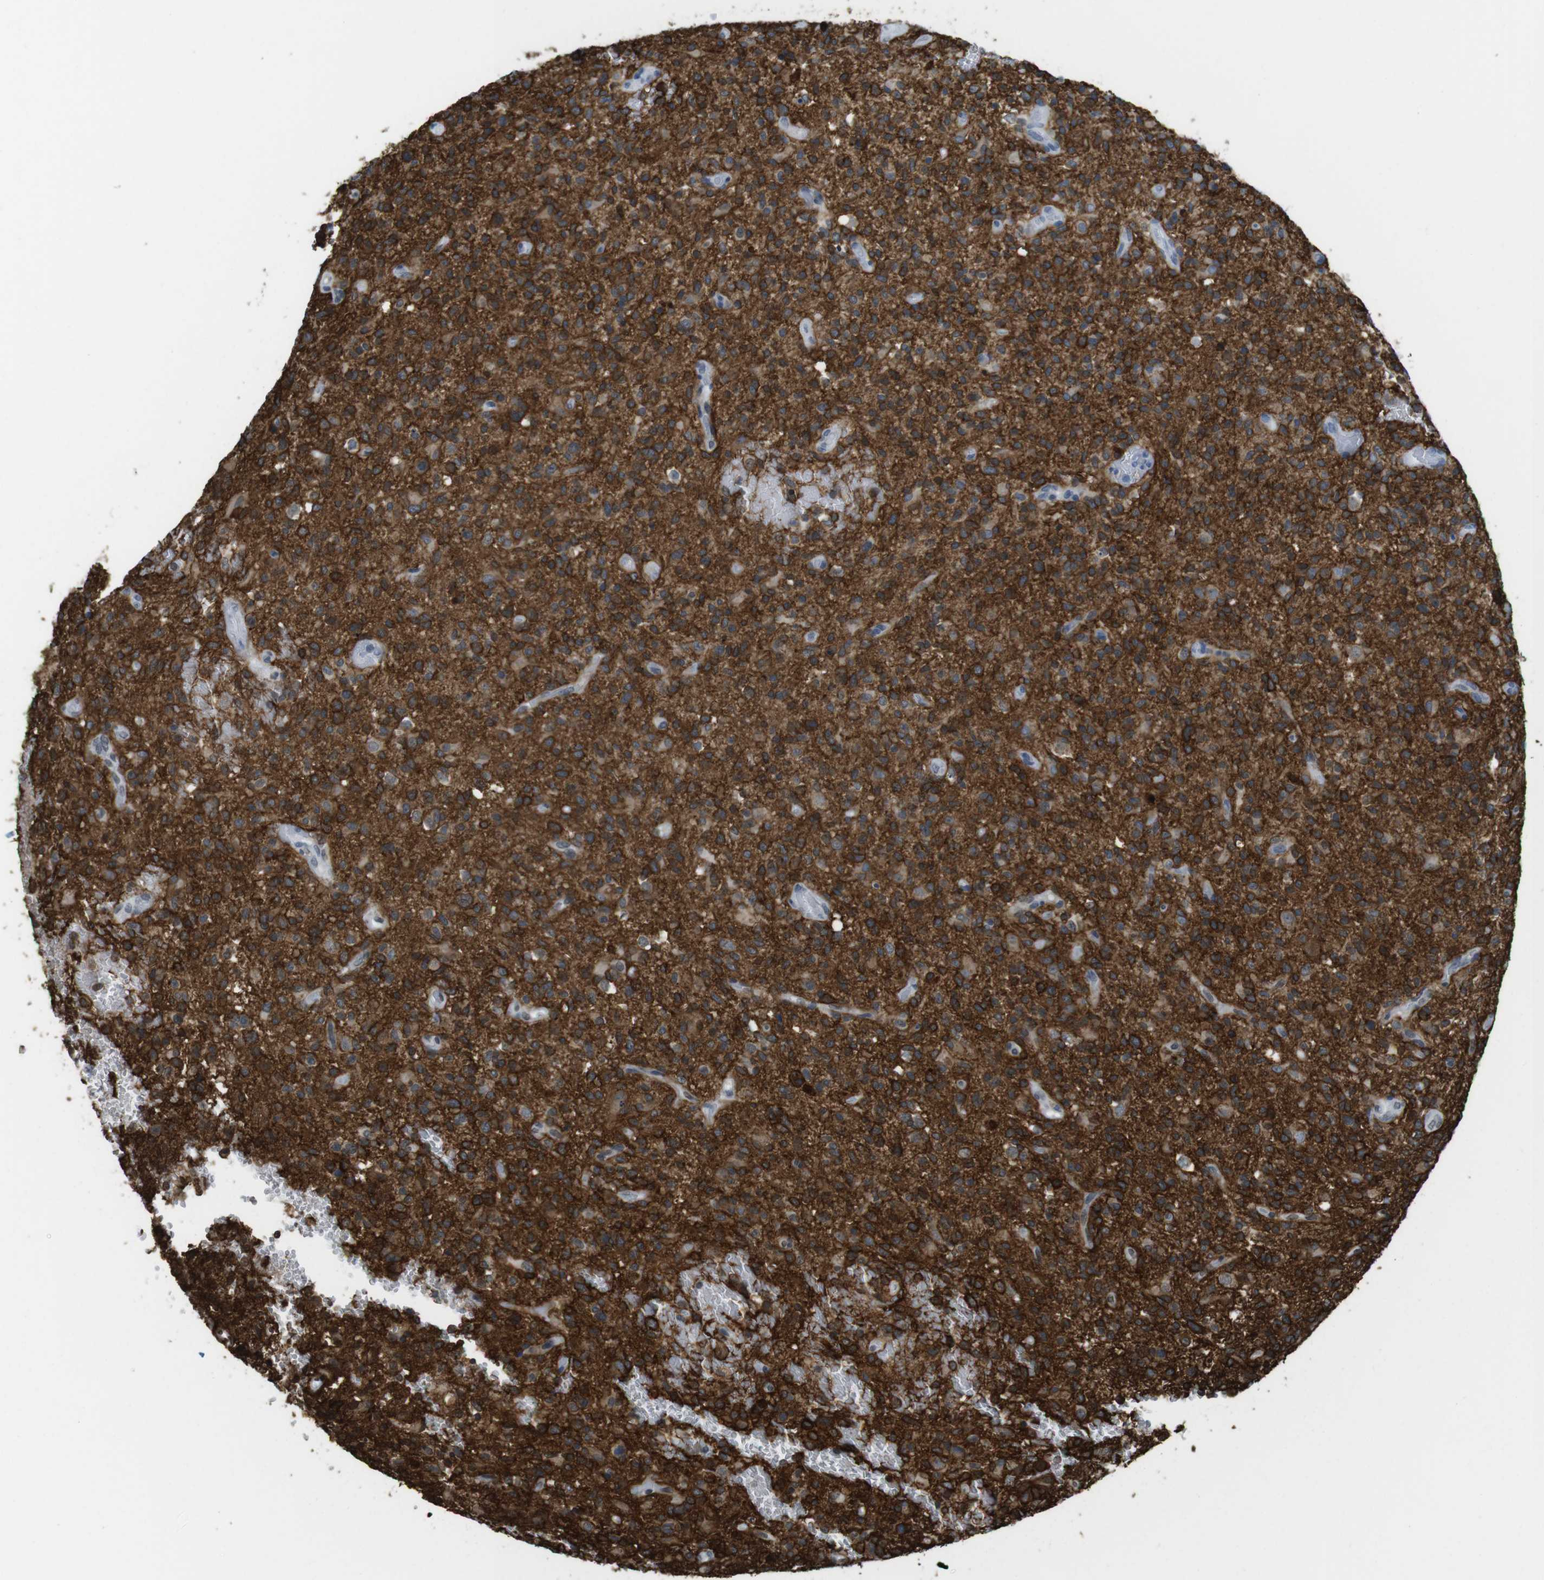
{"staining": {"intensity": "moderate", "quantity": ">75%", "location": "cytoplasmic/membranous"}, "tissue": "glioma", "cell_type": "Tumor cells", "image_type": "cancer", "snomed": [{"axis": "morphology", "description": "Glioma, malignant, High grade"}, {"axis": "topography", "description": "Brain"}], "caption": "IHC of human high-grade glioma (malignant) demonstrates medium levels of moderate cytoplasmic/membranous staining in approximately >75% of tumor cells. Using DAB (brown) and hematoxylin (blue) stains, captured at high magnification using brightfield microscopy.", "gene": "GAP43", "patient": {"sex": "male", "age": 71}}